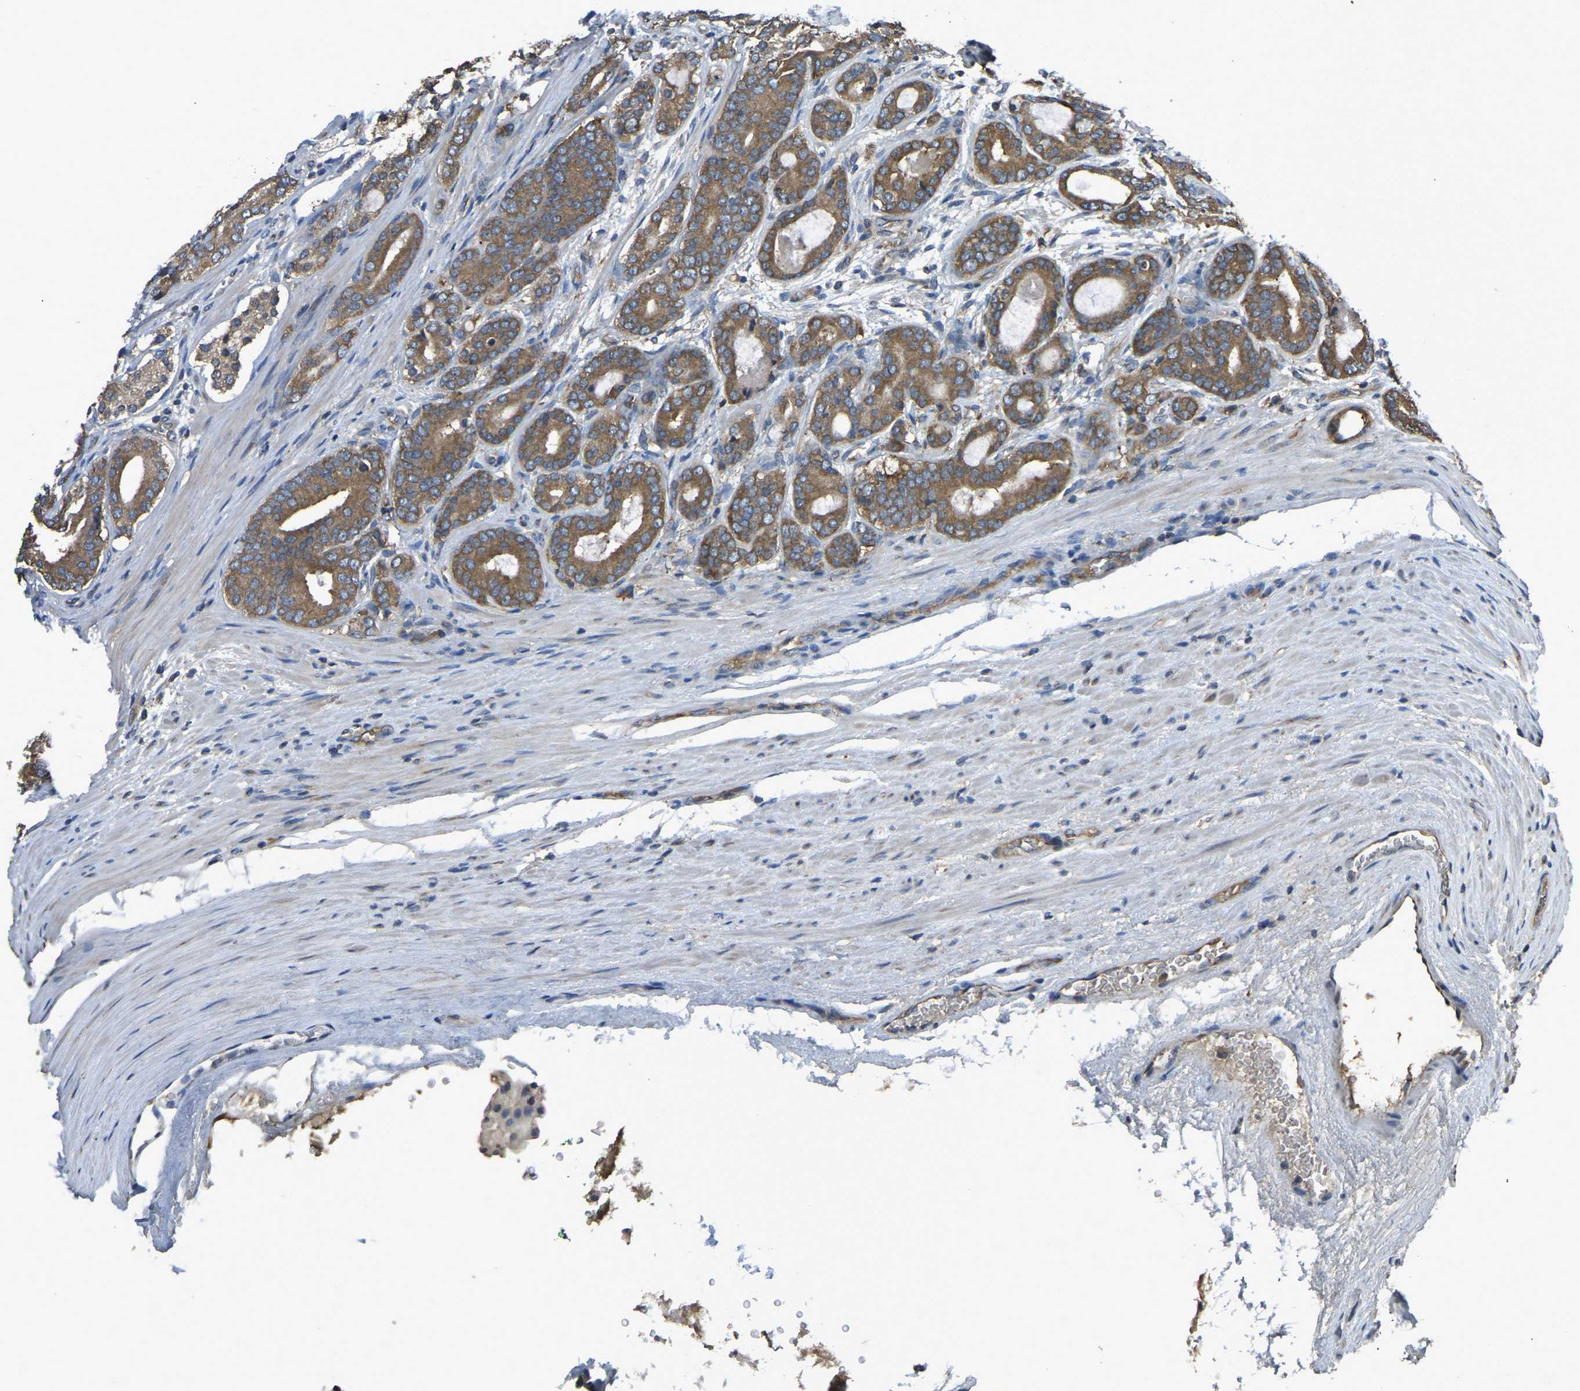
{"staining": {"intensity": "moderate", "quantity": ">75%", "location": "cytoplasmic/membranous"}, "tissue": "prostate cancer", "cell_type": "Tumor cells", "image_type": "cancer", "snomed": [{"axis": "morphology", "description": "Adenocarcinoma, High grade"}, {"axis": "topography", "description": "Prostate"}], "caption": "Moderate cytoplasmic/membranous protein staining is identified in about >75% of tumor cells in prostate high-grade adenocarcinoma.", "gene": "AIMP1", "patient": {"sex": "male", "age": 60}}